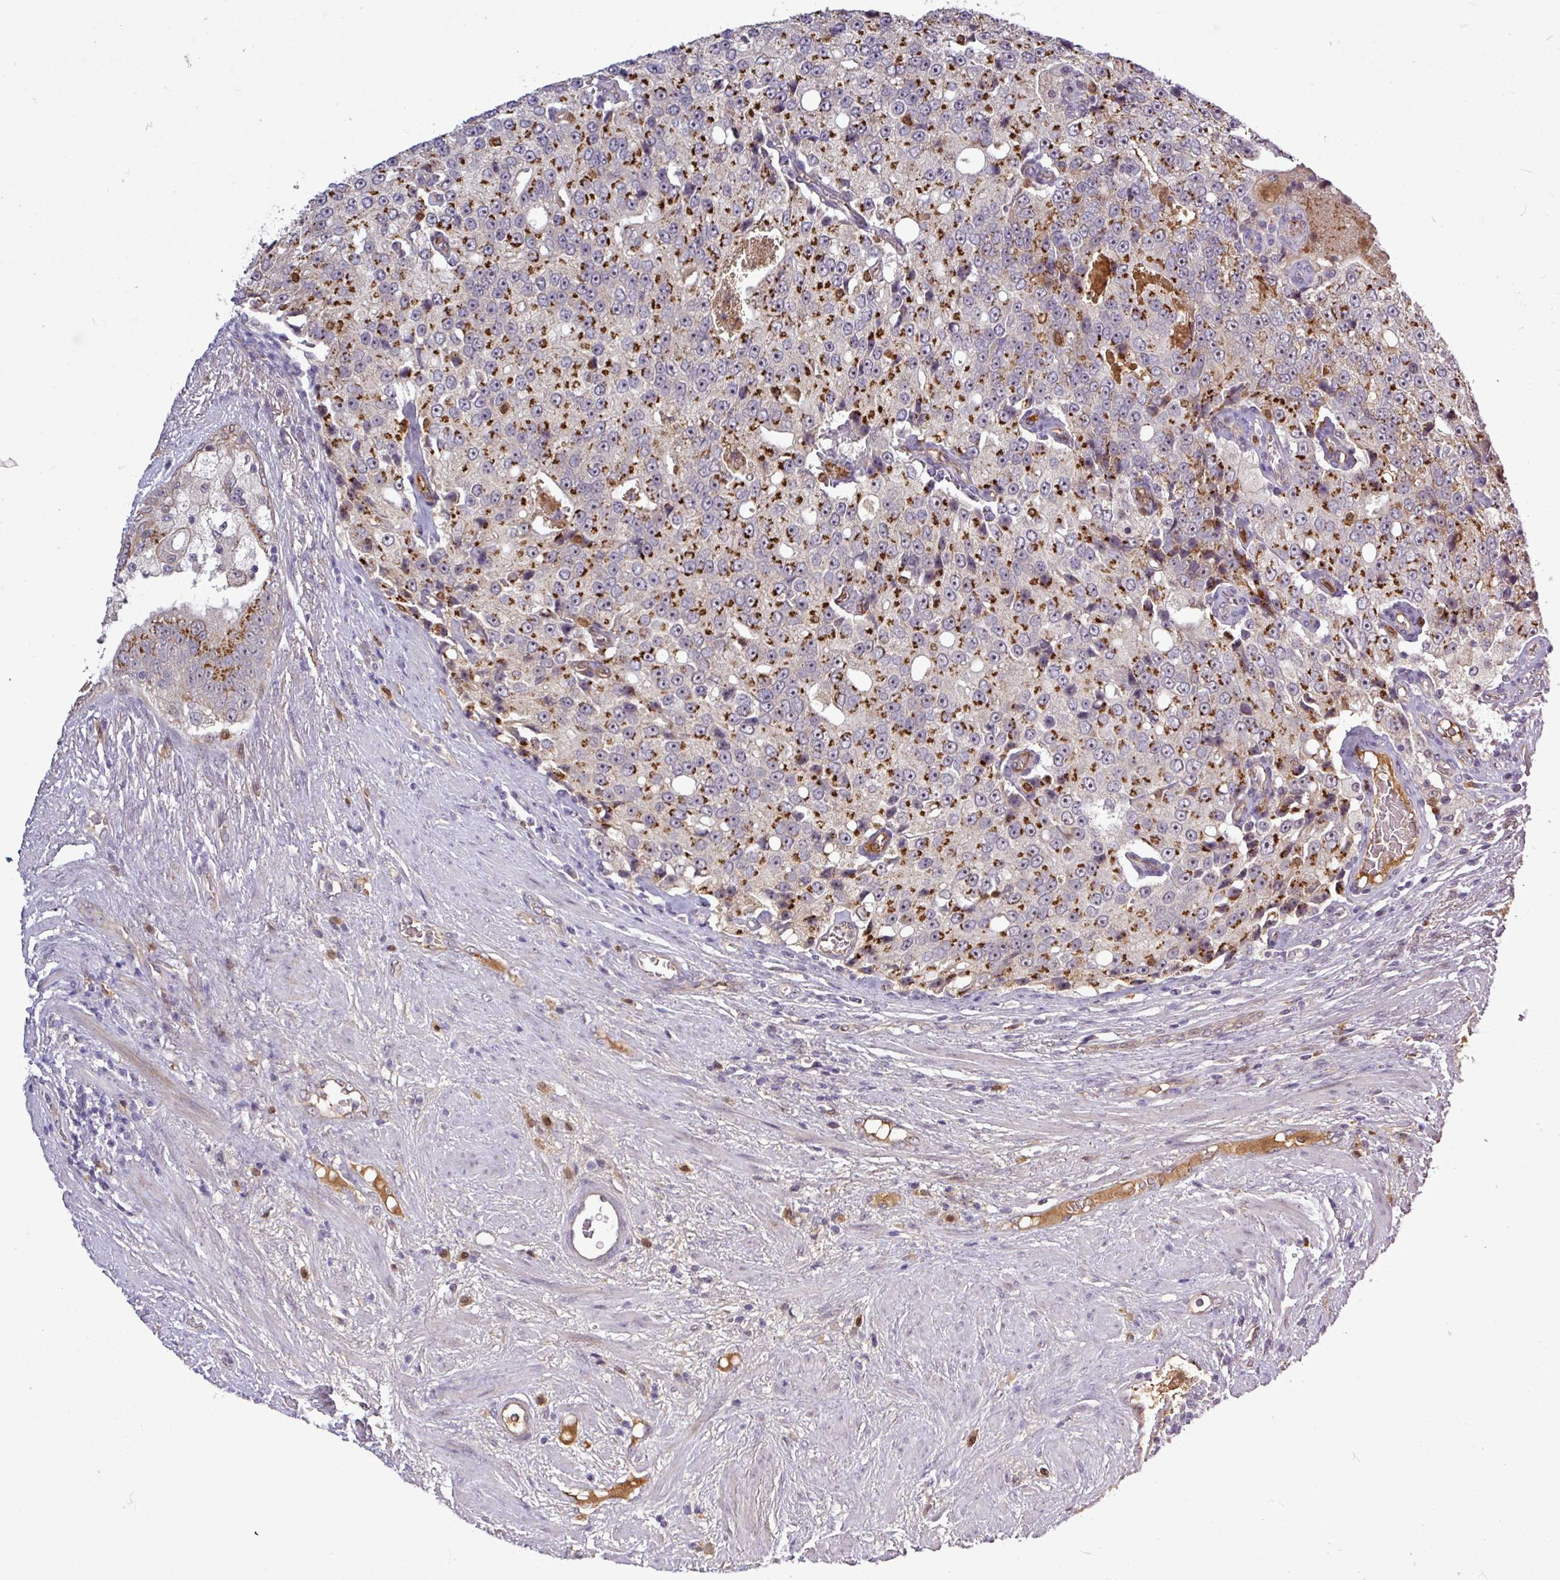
{"staining": {"intensity": "strong", "quantity": "25%-75%", "location": "cytoplasmic/membranous"}, "tissue": "prostate cancer", "cell_type": "Tumor cells", "image_type": "cancer", "snomed": [{"axis": "morphology", "description": "Adenocarcinoma, High grade"}, {"axis": "topography", "description": "Prostate"}], "caption": "DAB (3,3'-diaminobenzidine) immunohistochemical staining of human prostate adenocarcinoma (high-grade) demonstrates strong cytoplasmic/membranous protein positivity in approximately 25%-75% of tumor cells.", "gene": "PCDH1", "patient": {"sex": "male", "age": 70}}